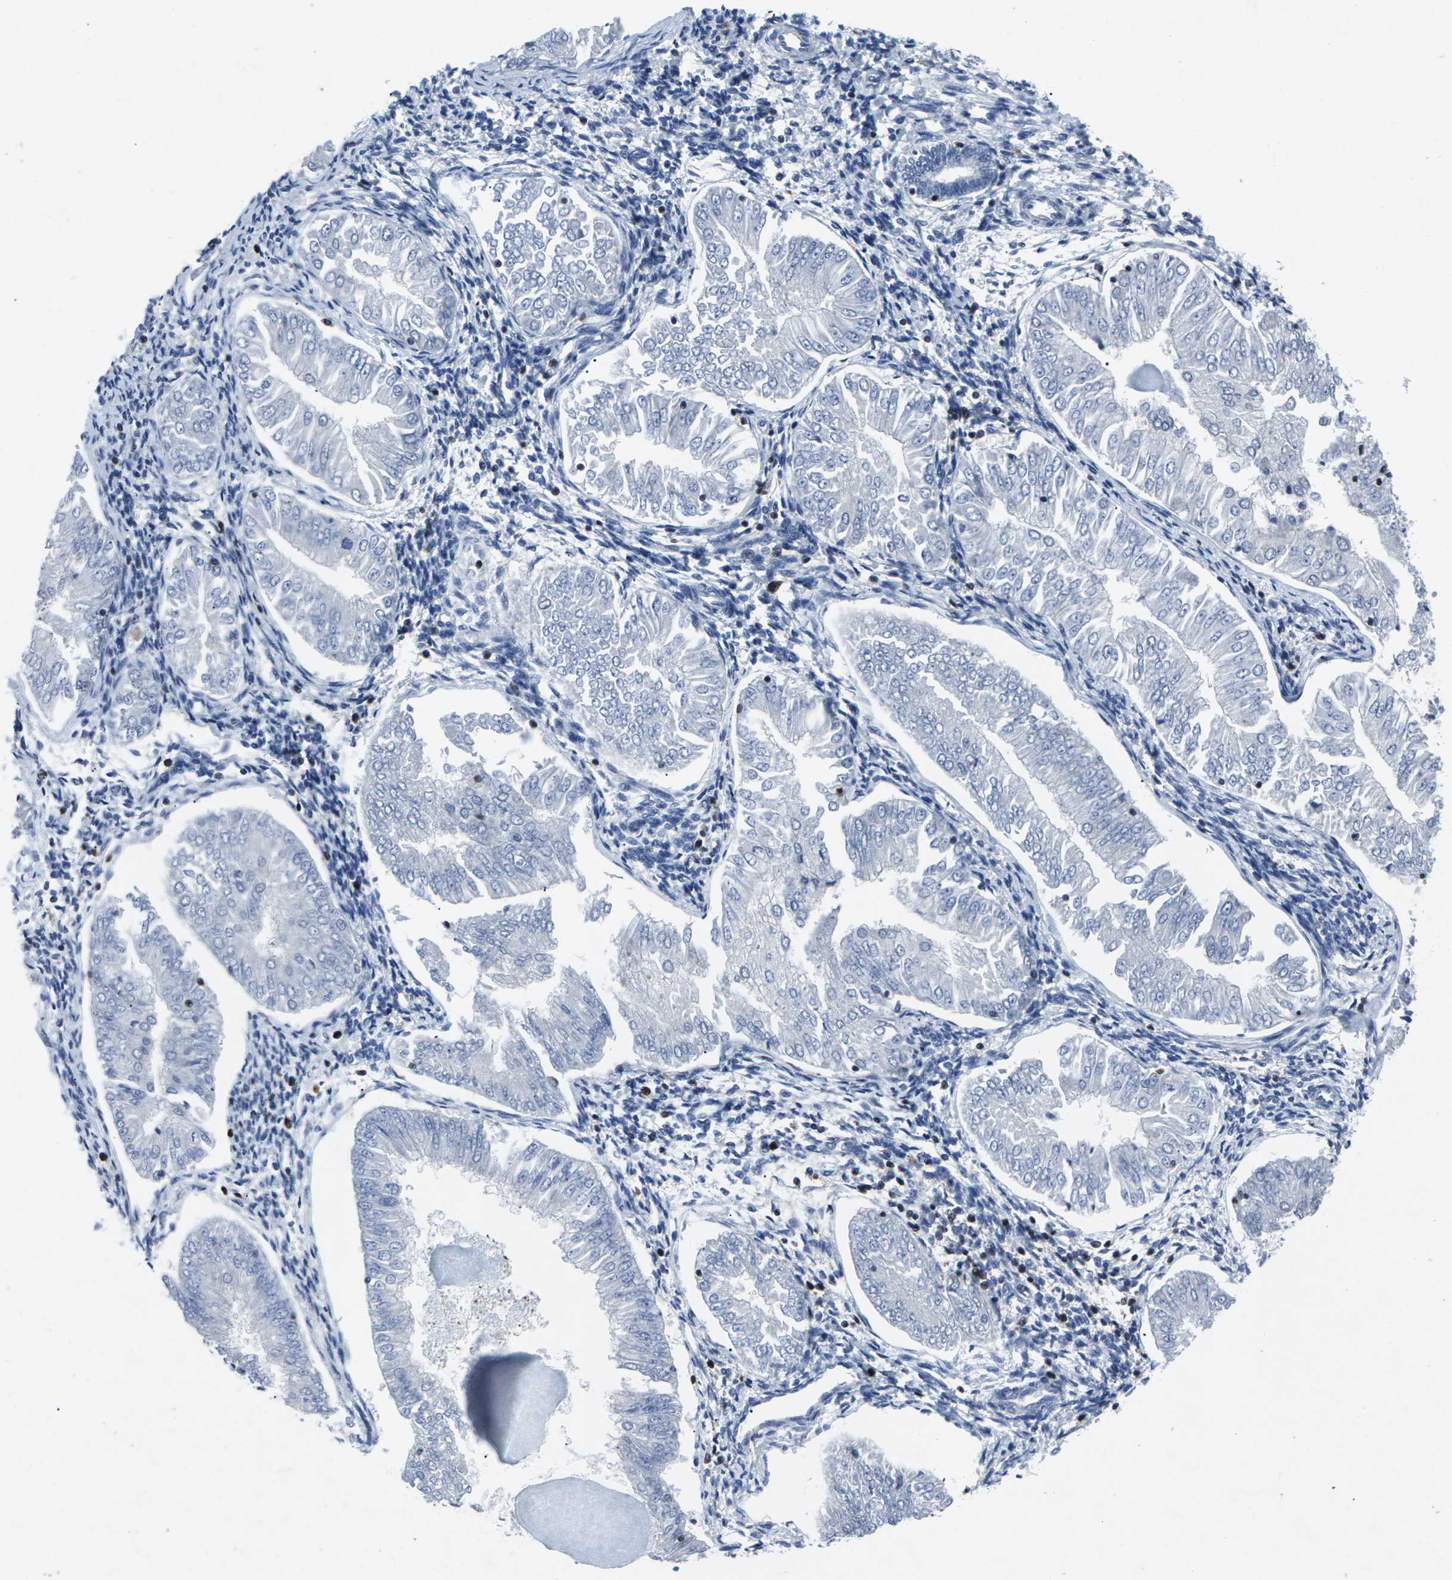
{"staining": {"intensity": "negative", "quantity": "none", "location": "none"}, "tissue": "endometrial cancer", "cell_type": "Tumor cells", "image_type": "cancer", "snomed": [{"axis": "morphology", "description": "Adenocarcinoma, NOS"}, {"axis": "topography", "description": "Endometrium"}], "caption": "Endometrial adenocarcinoma stained for a protein using IHC displays no staining tumor cells.", "gene": "STAT4", "patient": {"sex": "female", "age": 53}}